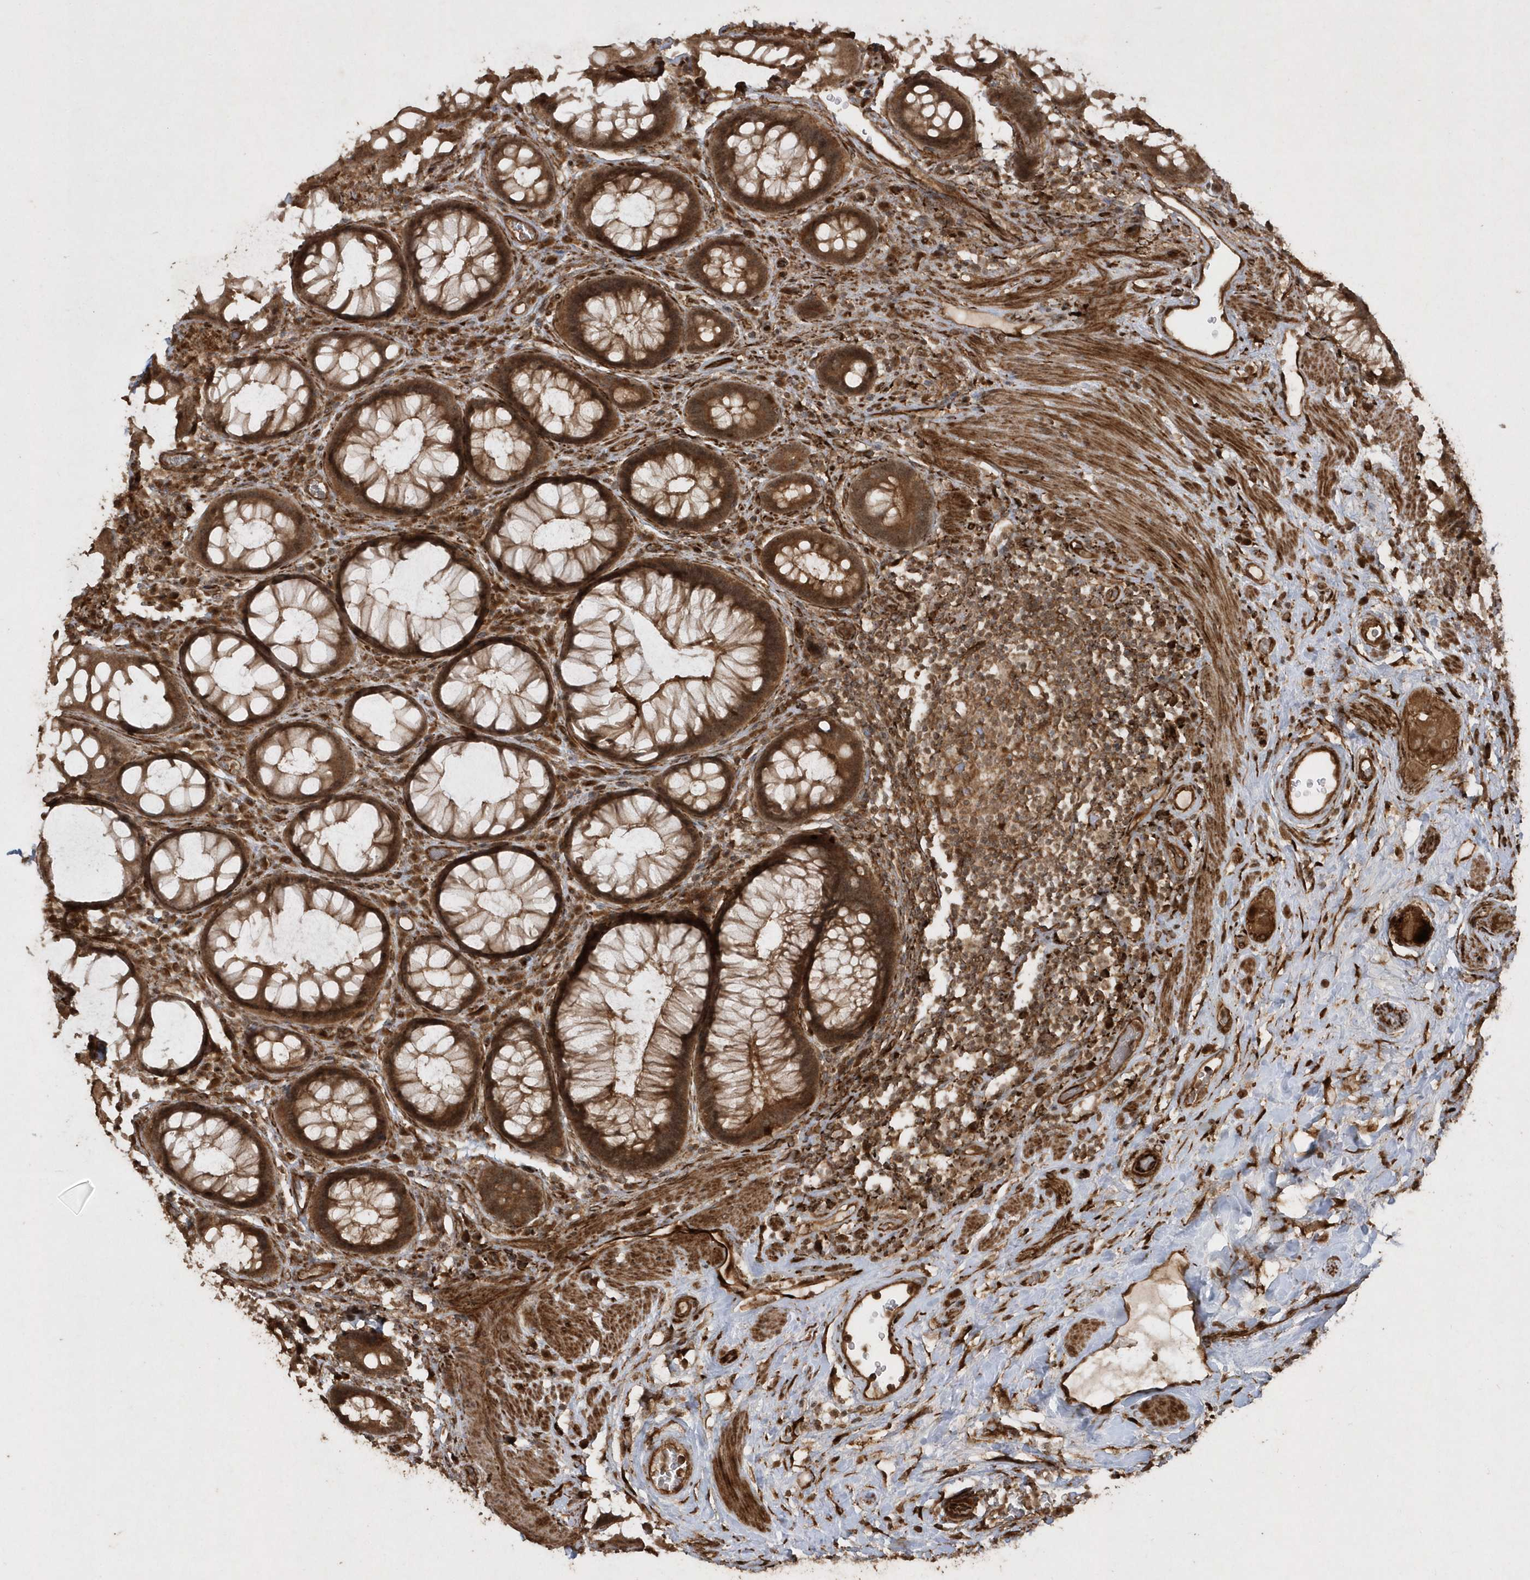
{"staining": {"intensity": "strong", "quantity": ">75%", "location": "cytoplasmic/membranous"}, "tissue": "rectum", "cell_type": "Glandular cells", "image_type": "normal", "snomed": [{"axis": "morphology", "description": "Normal tissue, NOS"}, {"axis": "topography", "description": "Rectum"}], "caption": "Protein expression by immunohistochemistry exhibits strong cytoplasmic/membranous positivity in approximately >75% of glandular cells in unremarkable rectum. (DAB IHC, brown staining for protein, blue staining for nuclei).", "gene": "AVPI1", "patient": {"sex": "male", "age": 64}}